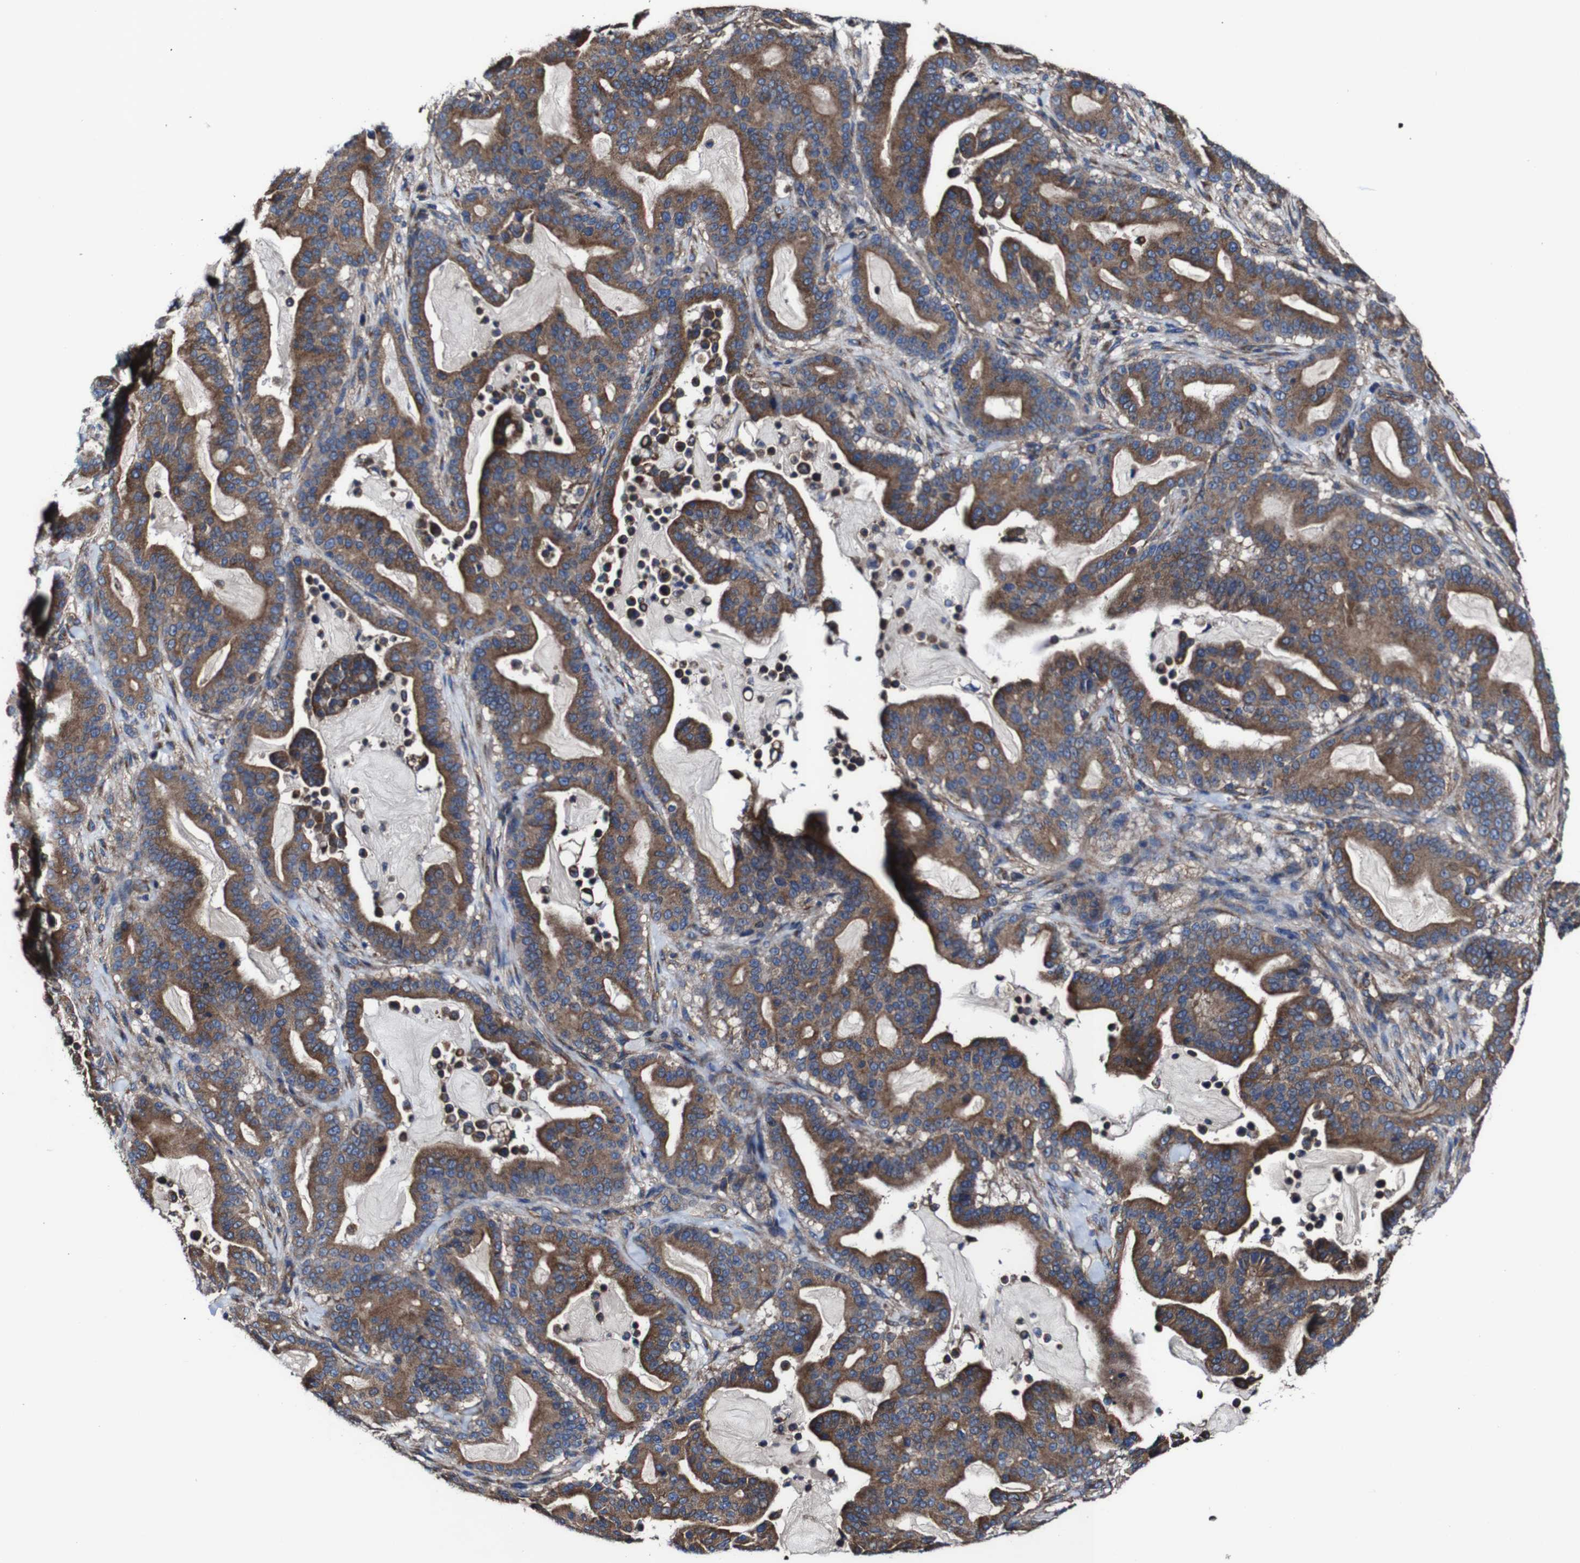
{"staining": {"intensity": "moderate", "quantity": ">75%", "location": "cytoplasmic/membranous"}, "tissue": "pancreatic cancer", "cell_type": "Tumor cells", "image_type": "cancer", "snomed": [{"axis": "morphology", "description": "Adenocarcinoma, NOS"}, {"axis": "topography", "description": "Pancreas"}], "caption": "Brown immunohistochemical staining in pancreatic cancer (adenocarcinoma) shows moderate cytoplasmic/membranous positivity in approximately >75% of tumor cells.", "gene": "CSF1R", "patient": {"sex": "male", "age": 63}}